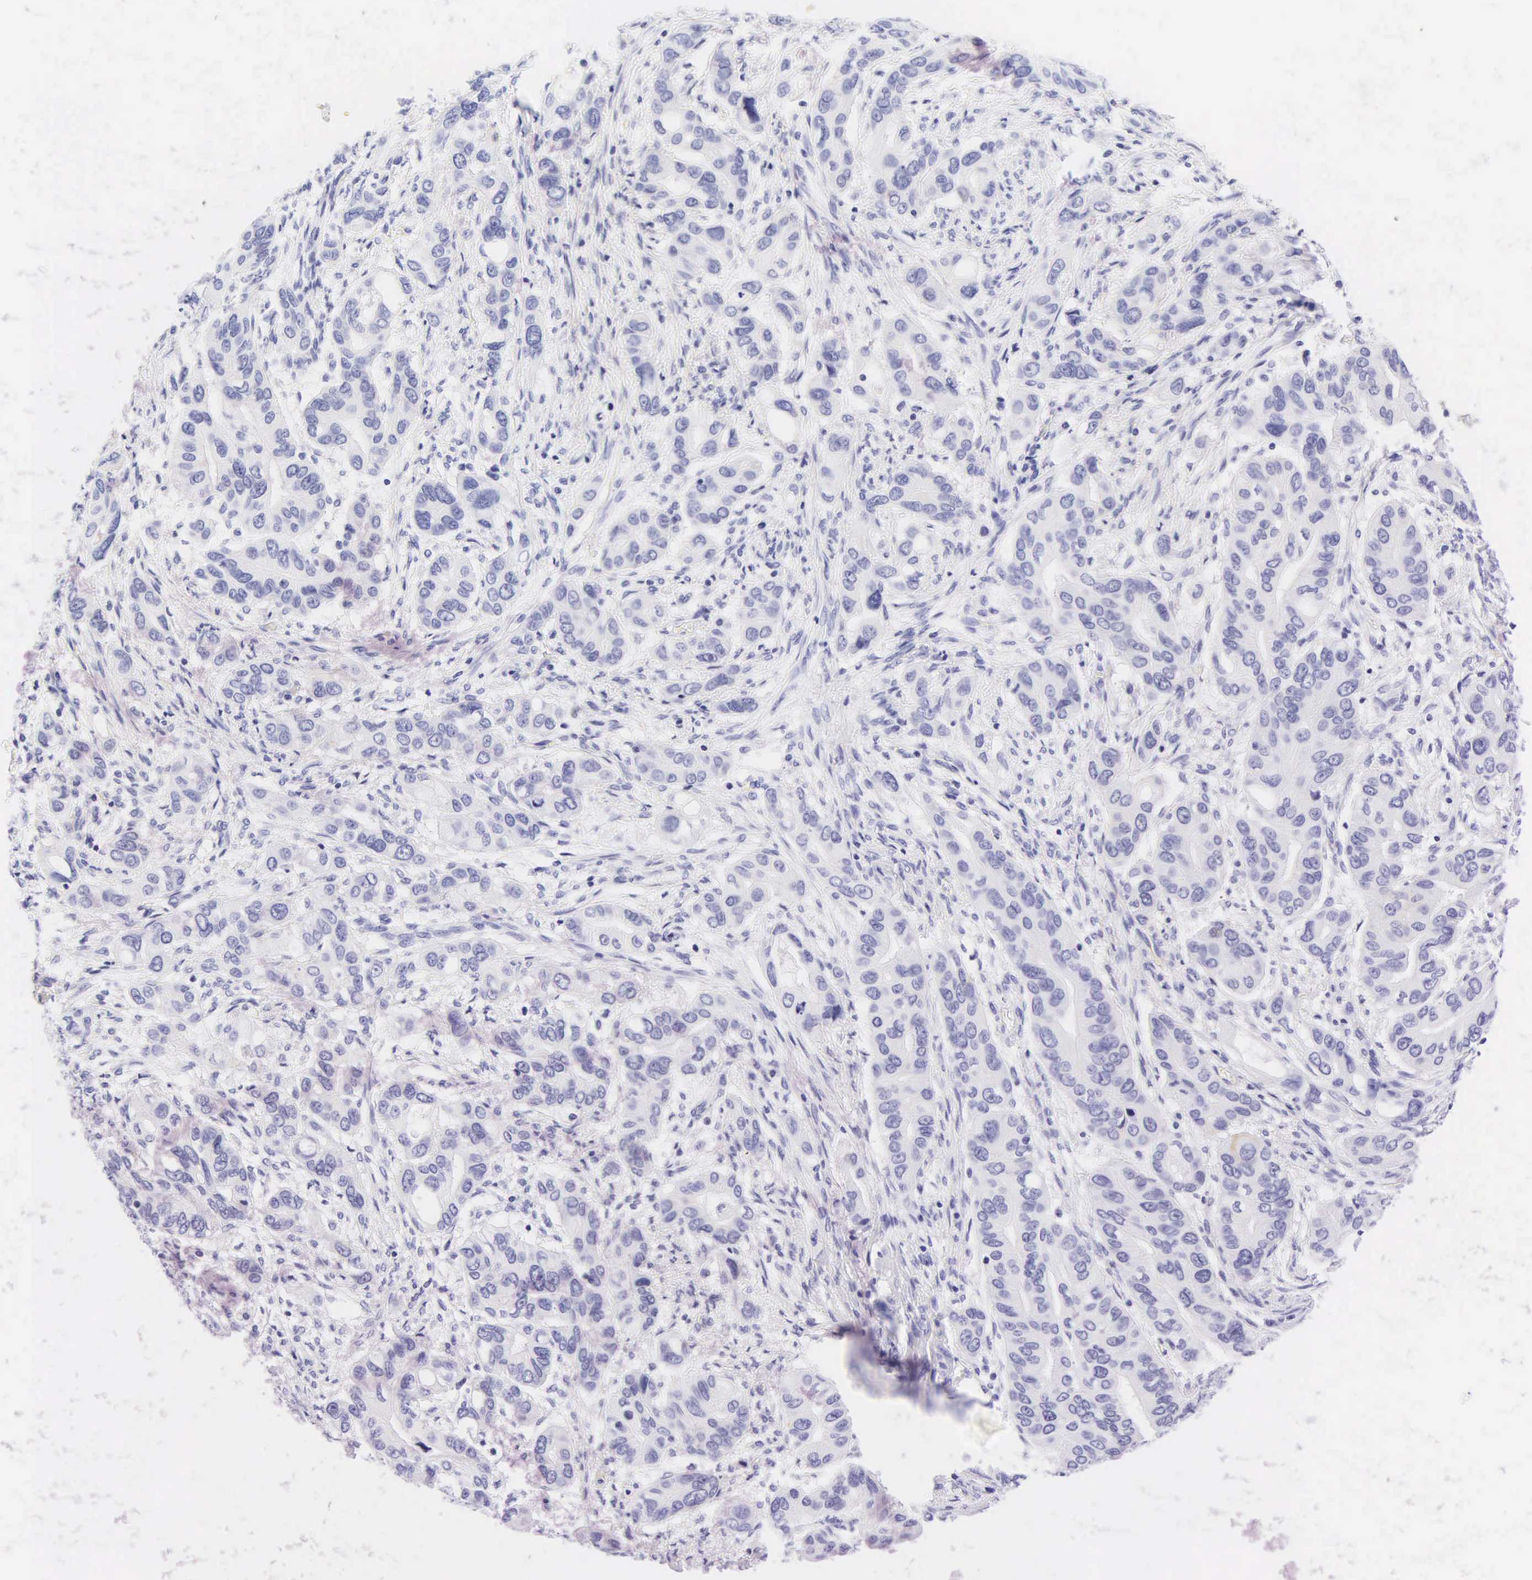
{"staining": {"intensity": "negative", "quantity": "none", "location": "none"}, "tissue": "stomach cancer", "cell_type": "Tumor cells", "image_type": "cancer", "snomed": [{"axis": "morphology", "description": "Adenocarcinoma, NOS"}, {"axis": "topography", "description": "Stomach, upper"}], "caption": "Stomach cancer (adenocarcinoma) stained for a protein using immunohistochemistry shows no expression tumor cells.", "gene": "KRT20", "patient": {"sex": "male", "age": 47}}